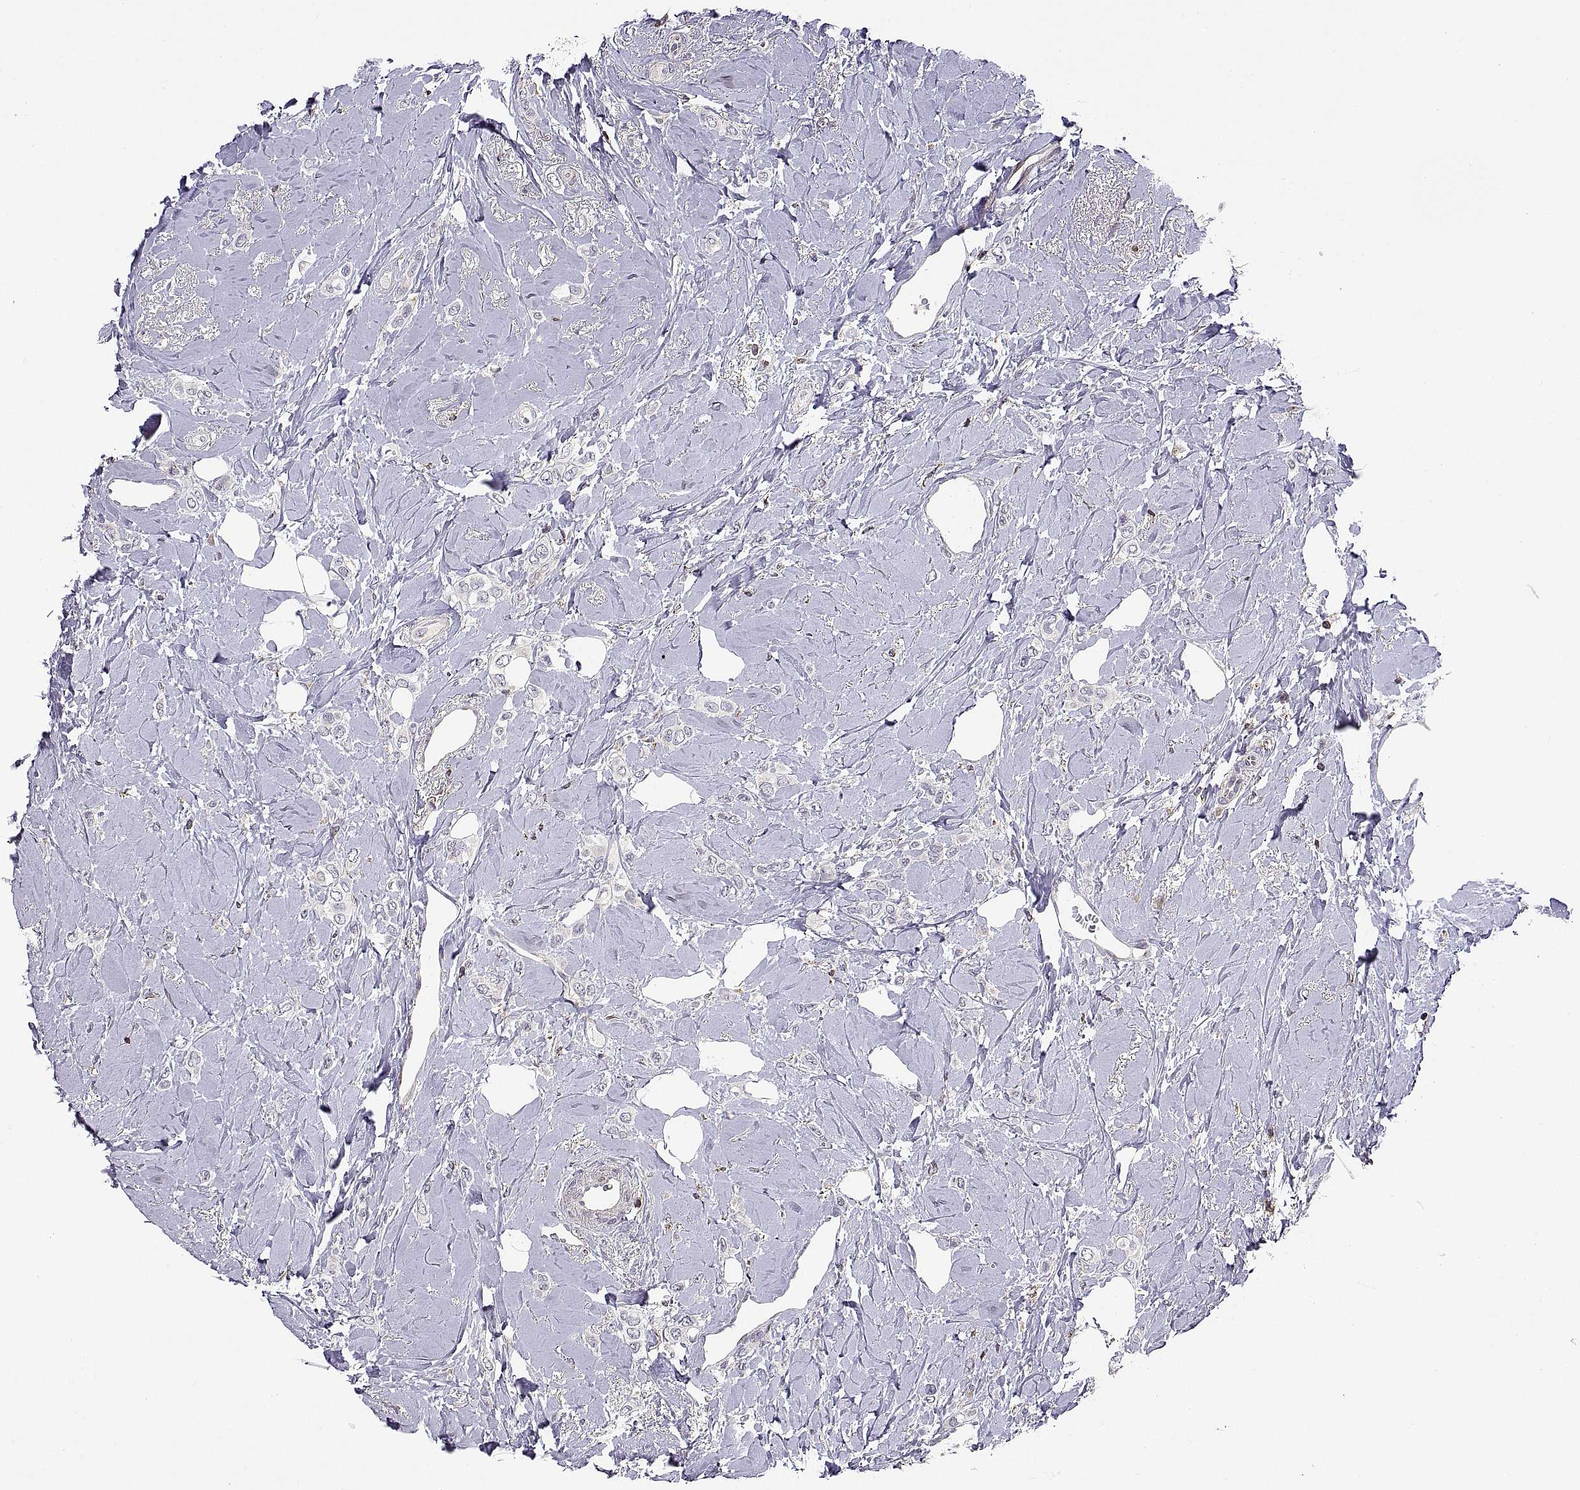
{"staining": {"intensity": "negative", "quantity": "none", "location": "none"}, "tissue": "breast cancer", "cell_type": "Tumor cells", "image_type": "cancer", "snomed": [{"axis": "morphology", "description": "Lobular carcinoma"}, {"axis": "topography", "description": "Breast"}], "caption": "High magnification brightfield microscopy of lobular carcinoma (breast) stained with DAB (brown) and counterstained with hematoxylin (blue): tumor cells show no significant staining.", "gene": "ACAP1", "patient": {"sex": "female", "age": 66}}